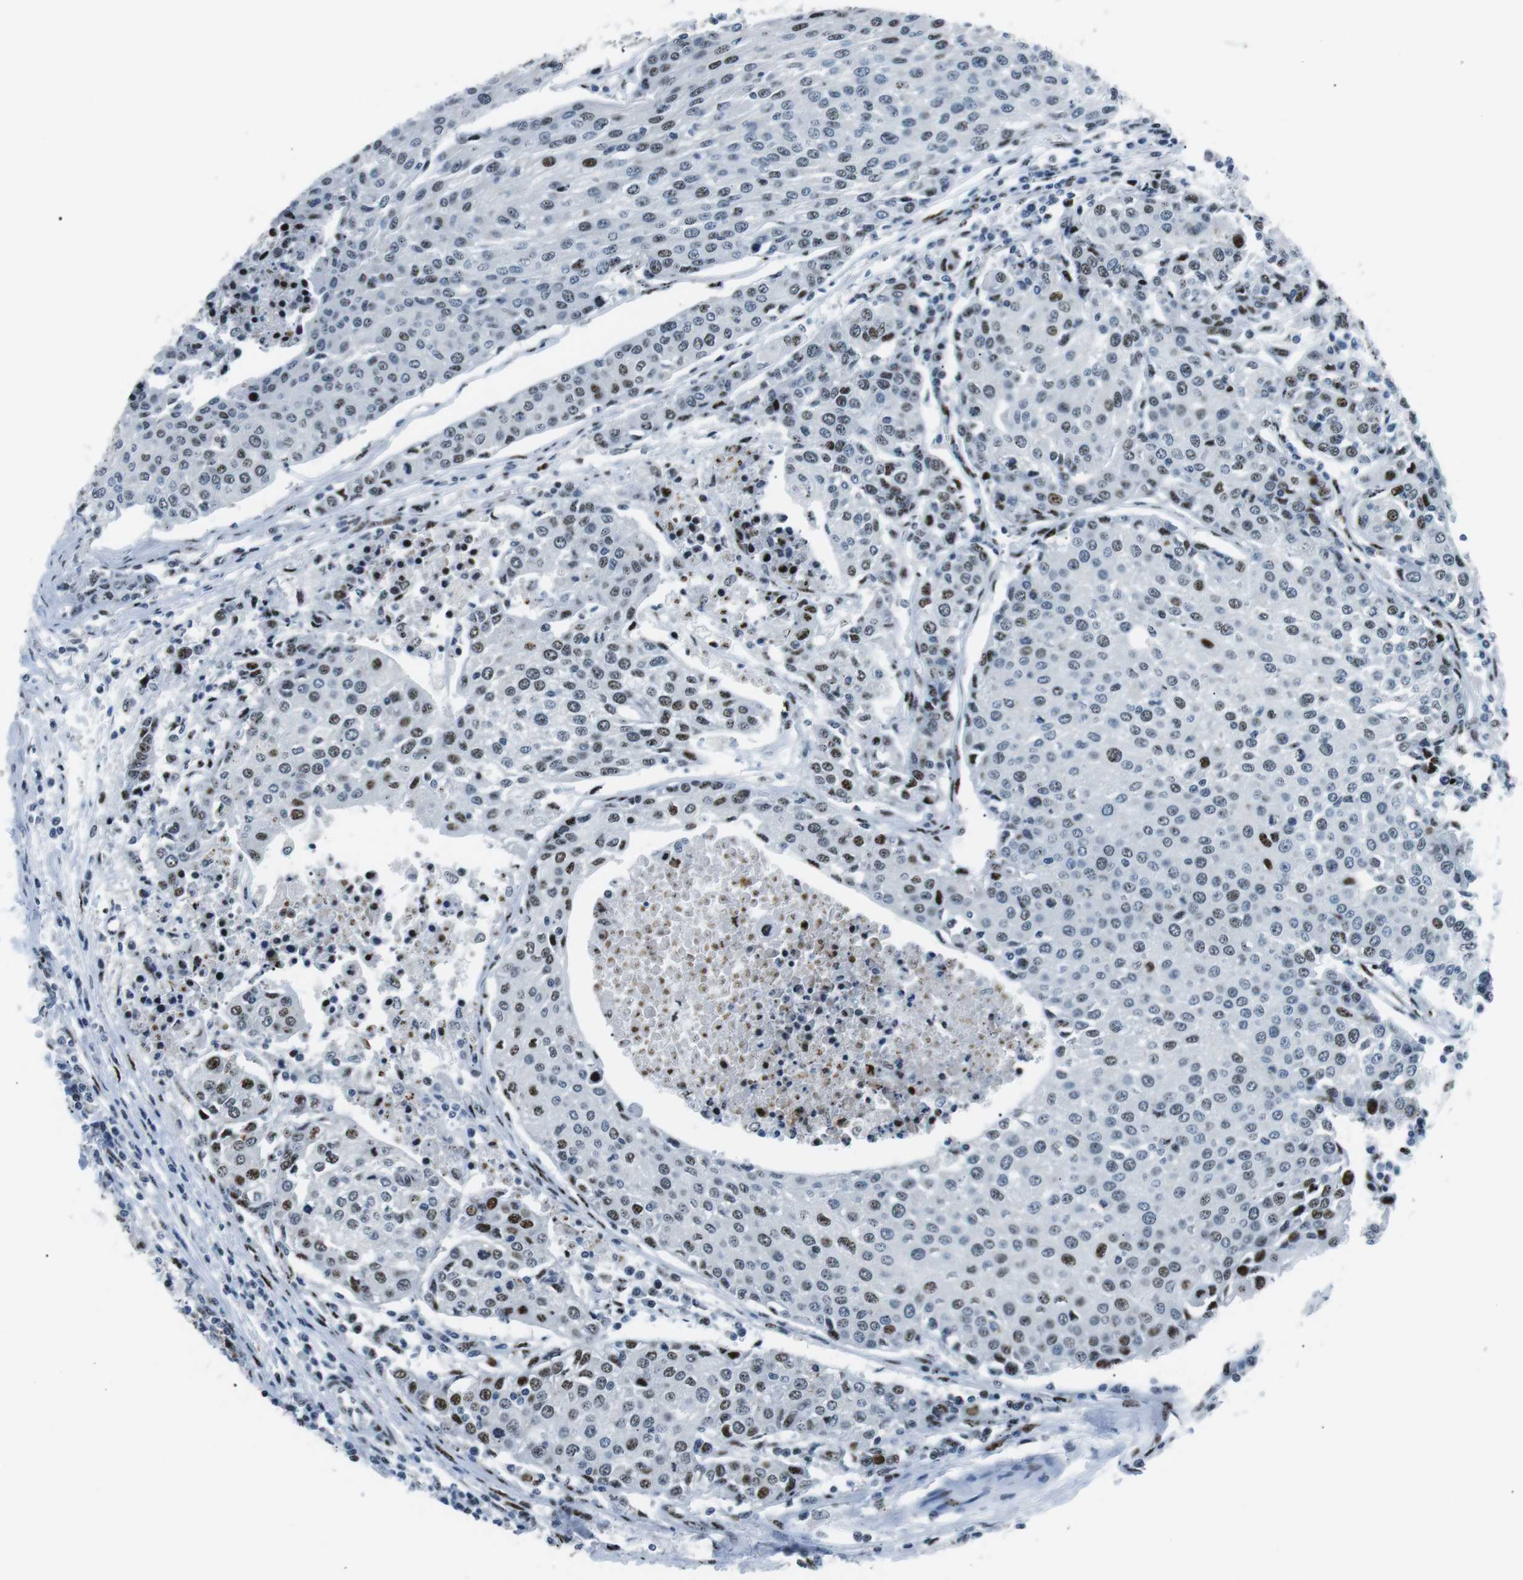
{"staining": {"intensity": "moderate", "quantity": "25%-75%", "location": "nuclear"}, "tissue": "urothelial cancer", "cell_type": "Tumor cells", "image_type": "cancer", "snomed": [{"axis": "morphology", "description": "Urothelial carcinoma, High grade"}, {"axis": "topography", "description": "Urinary bladder"}], "caption": "An immunohistochemistry (IHC) photomicrograph of tumor tissue is shown. Protein staining in brown highlights moderate nuclear positivity in urothelial carcinoma (high-grade) within tumor cells. (brown staining indicates protein expression, while blue staining denotes nuclei).", "gene": "PML", "patient": {"sex": "female", "age": 85}}